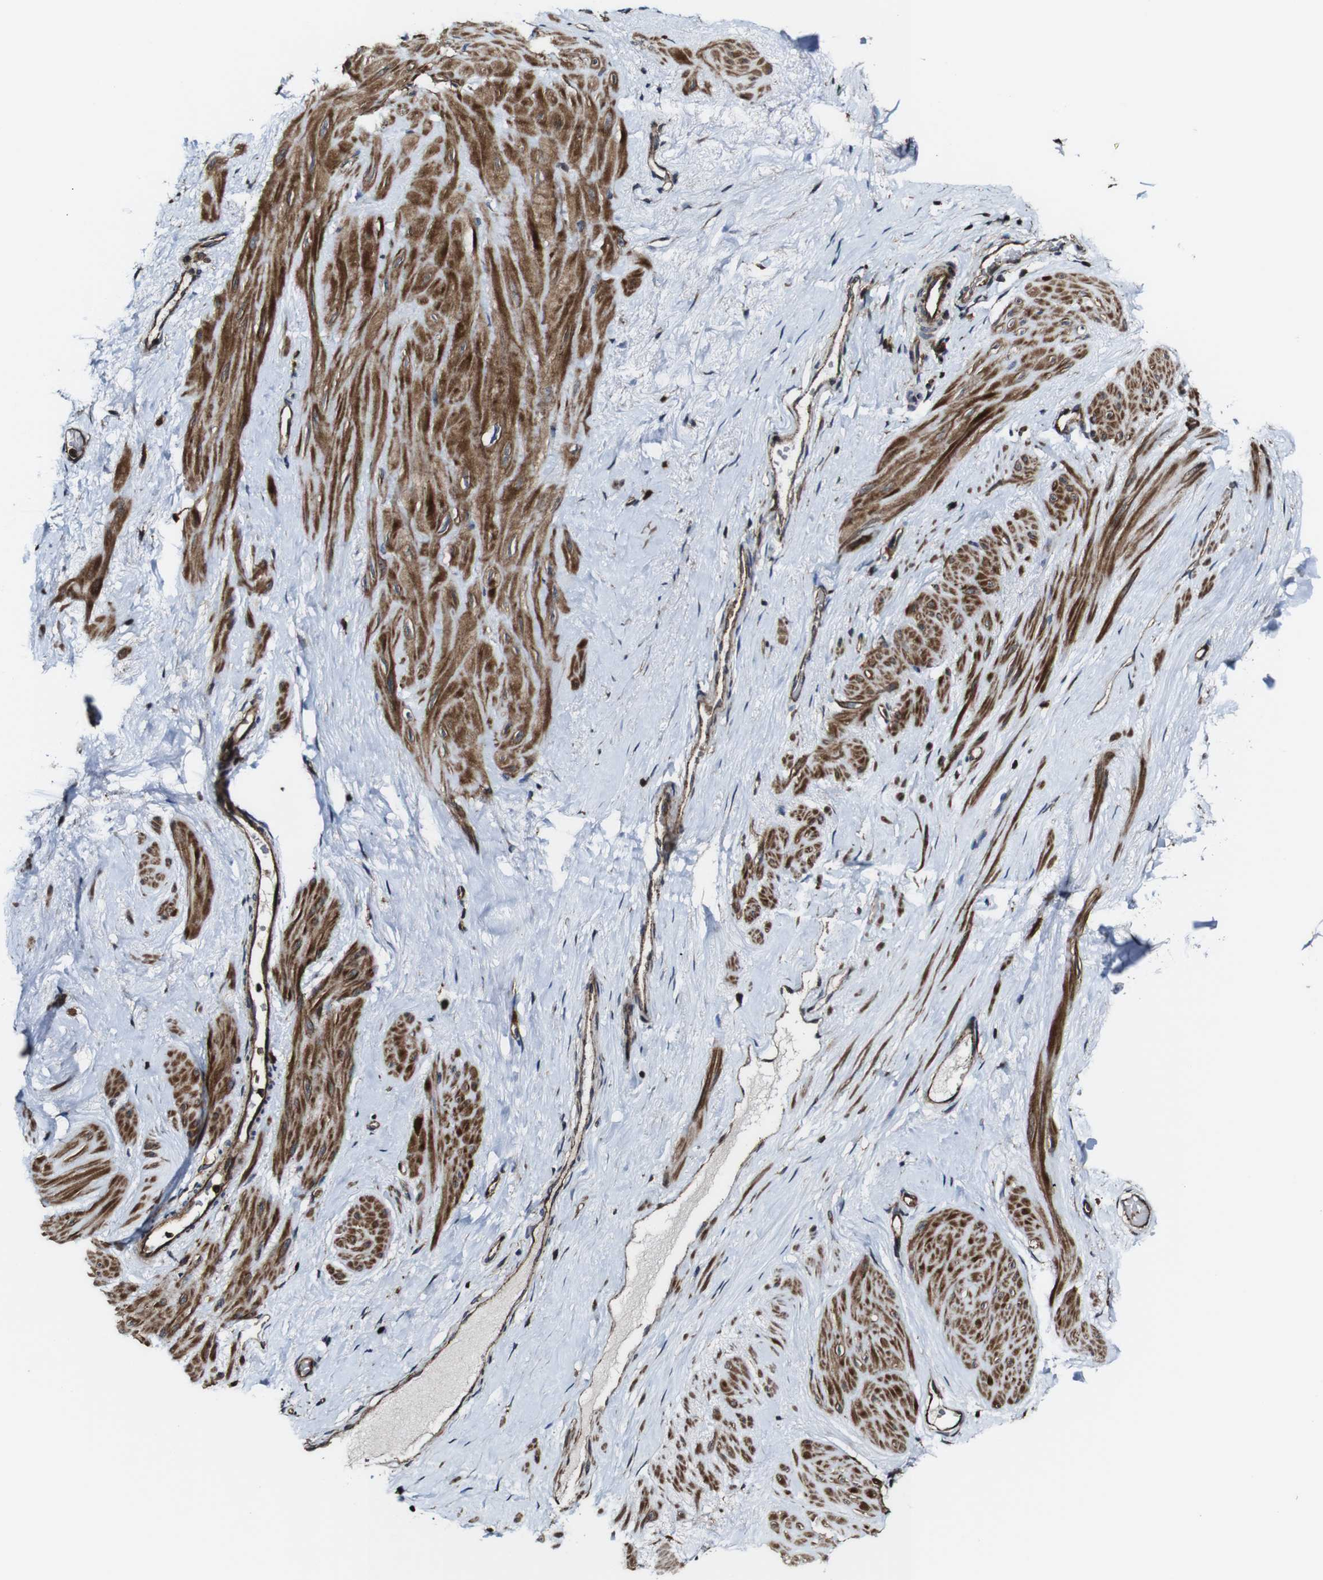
{"staining": {"intensity": "moderate", "quantity": ">75%", "location": "cytoplasmic/membranous"}, "tissue": "adipose tissue", "cell_type": "Adipocytes", "image_type": "normal", "snomed": [{"axis": "morphology", "description": "Normal tissue, NOS"}, {"axis": "topography", "description": "Soft tissue"}, {"axis": "topography", "description": "Vascular tissue"}], "caption": "DAB immunohistochemical staining of benign adipose tissue exhibits moderate cytoplasmic/membranous protein staining in about >75% of adipocytes.", "gene": "TNIK", "patient": {"sex": "female", "age": 35}}